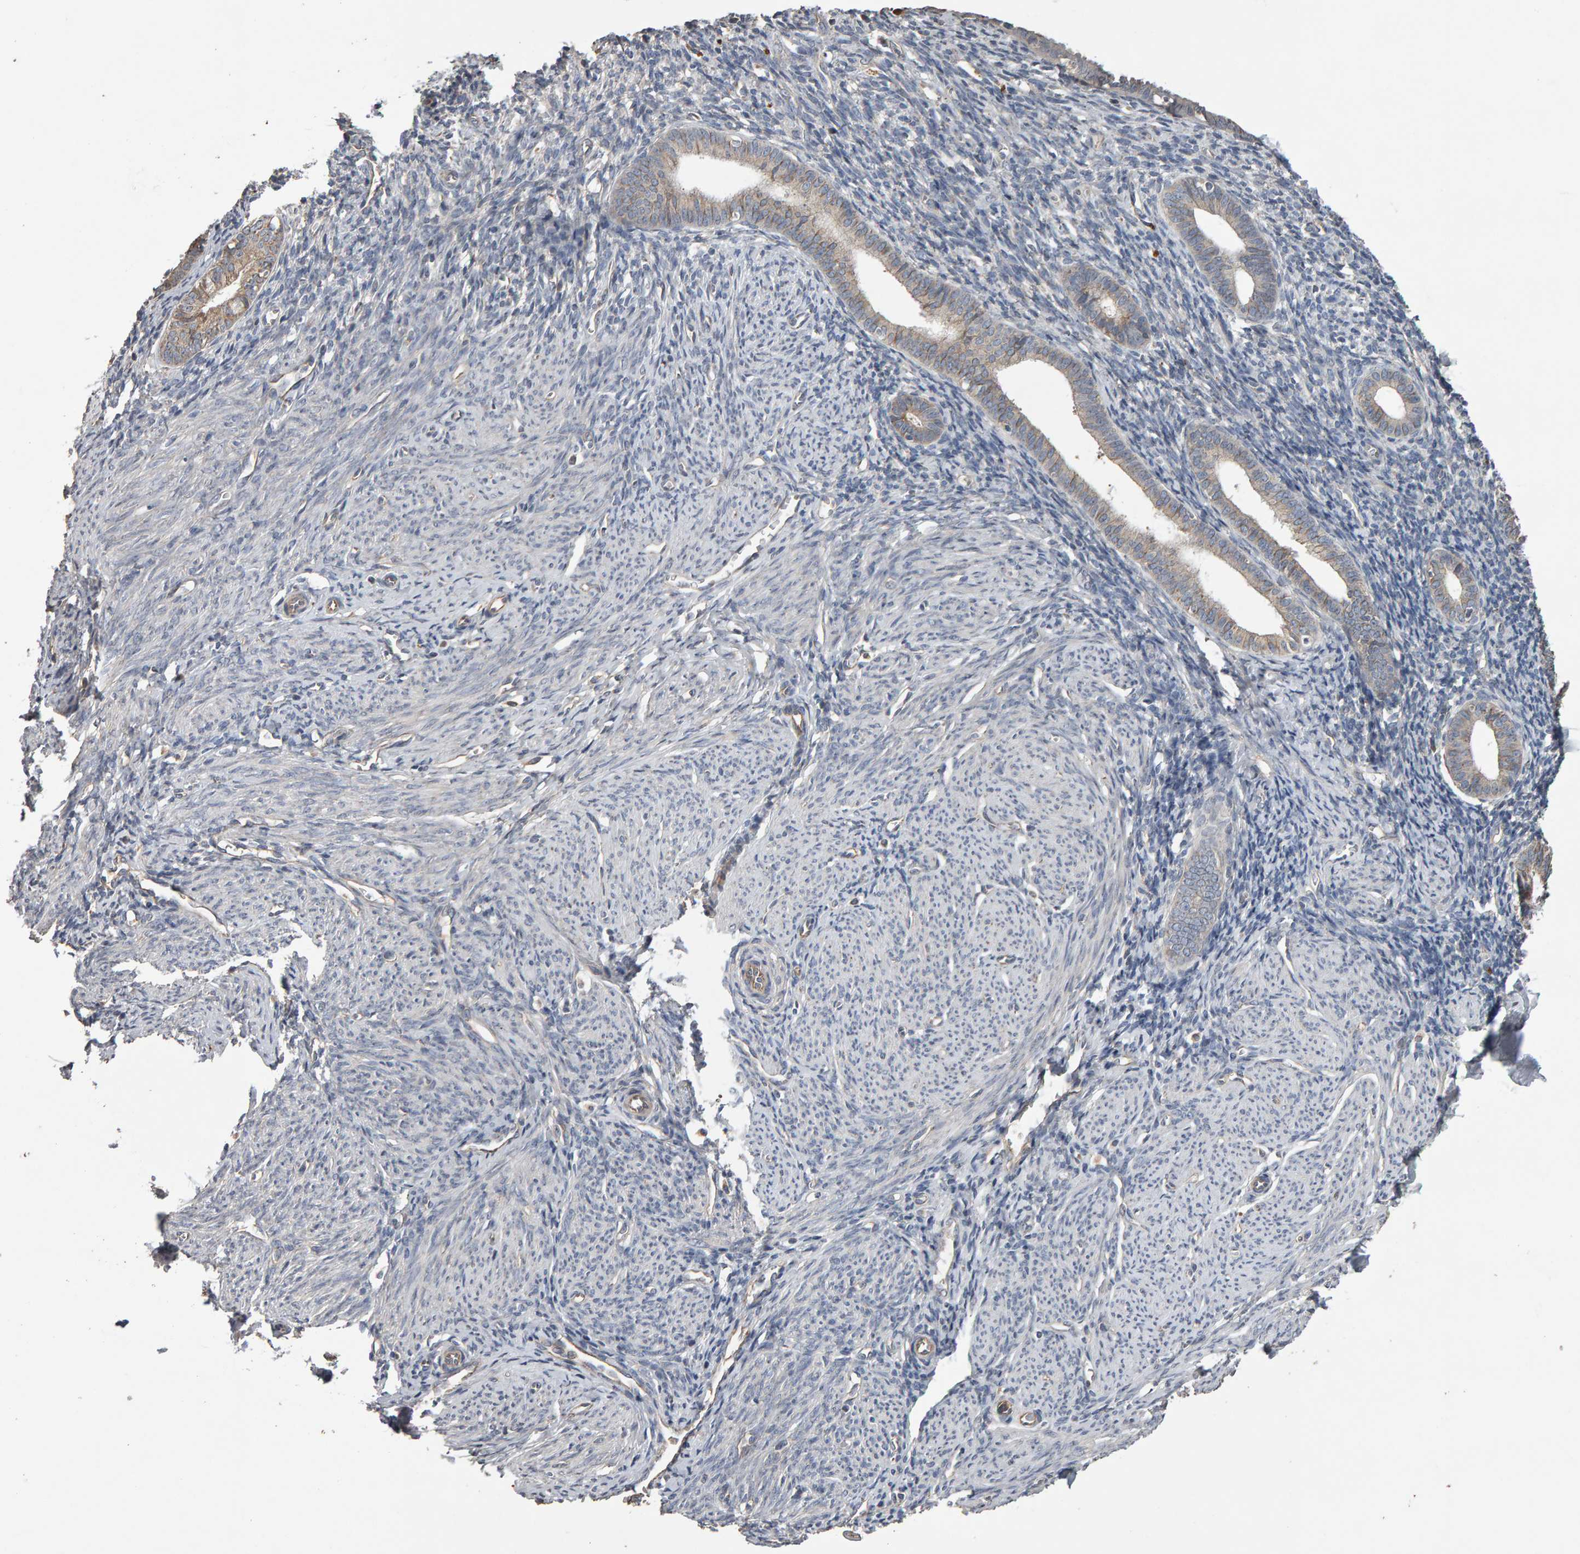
{"staining": {"intensity": "negative", "quantity": "none", "location": "none"}, "tissue": "endometrium", "cell_type": "Cells in endometrial stroma", "image_type": "normal", "snomed": [{"axis": "morphology", "description": "Normal tissue, NOS"}, {"axis": "morphology", "description": "Adenocarcinoma, NOS"}, {"axis": "topography", "description": "Endometrium"}], "caption": "DAB immunohistochemical staining of unremarkable human endometrium exhibits no significant expression in cells in endometrial stroma.", "gene": "COASY", "patient": {"sex": "female", "age": 57}}